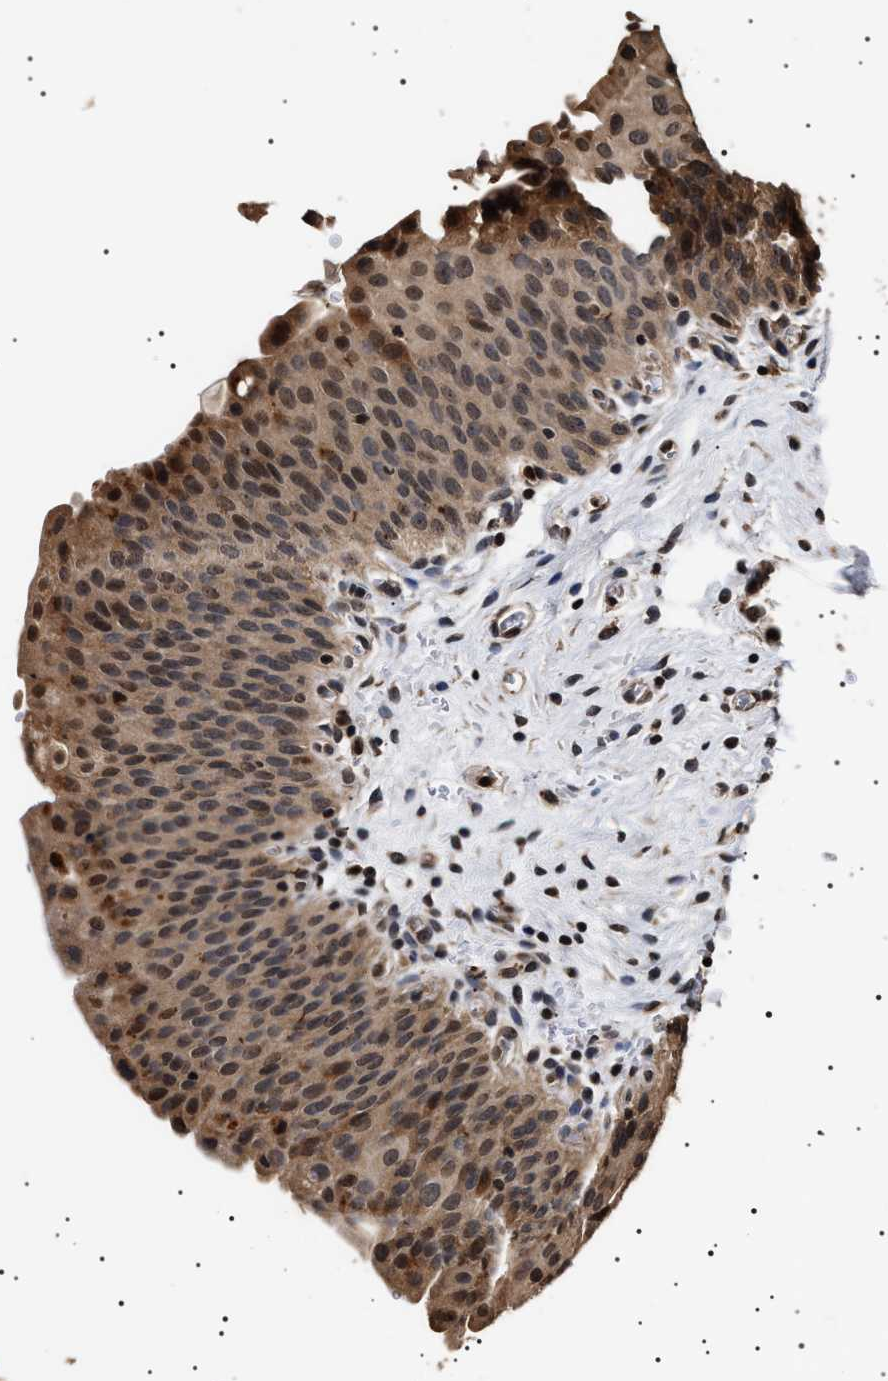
{"staining": {"intensity": "moderate", "quantity": ">75%", "location": "cytoplasmic/membranous,nuclear"}, "tissue": "urinary bladder", "cell_type": "Urothelial cells", "image_type": "normal", "snomed": [{"axis": "morphology", "description": "Normal tissue, NOS"}, {"axis": "morphology", "description": "Dysplasia, NOS"}, {"axis": "topography", "description": "Urinary bladder"}], "caption": "Urinary bladder stained with DAB immunohistochemistry (IHC) shows medium levels of moderate cytoplasmic/membranous,nuclear expression in about >75% of urothelial cells. The staining was performed using DAB (3,3'-diaminobenzidine), with brown indicating positive protein expression. Nuclei are stained blue with hematoxylin.", "gene": "KIF21A", "patient": {"sex": "male", "age": 35}}